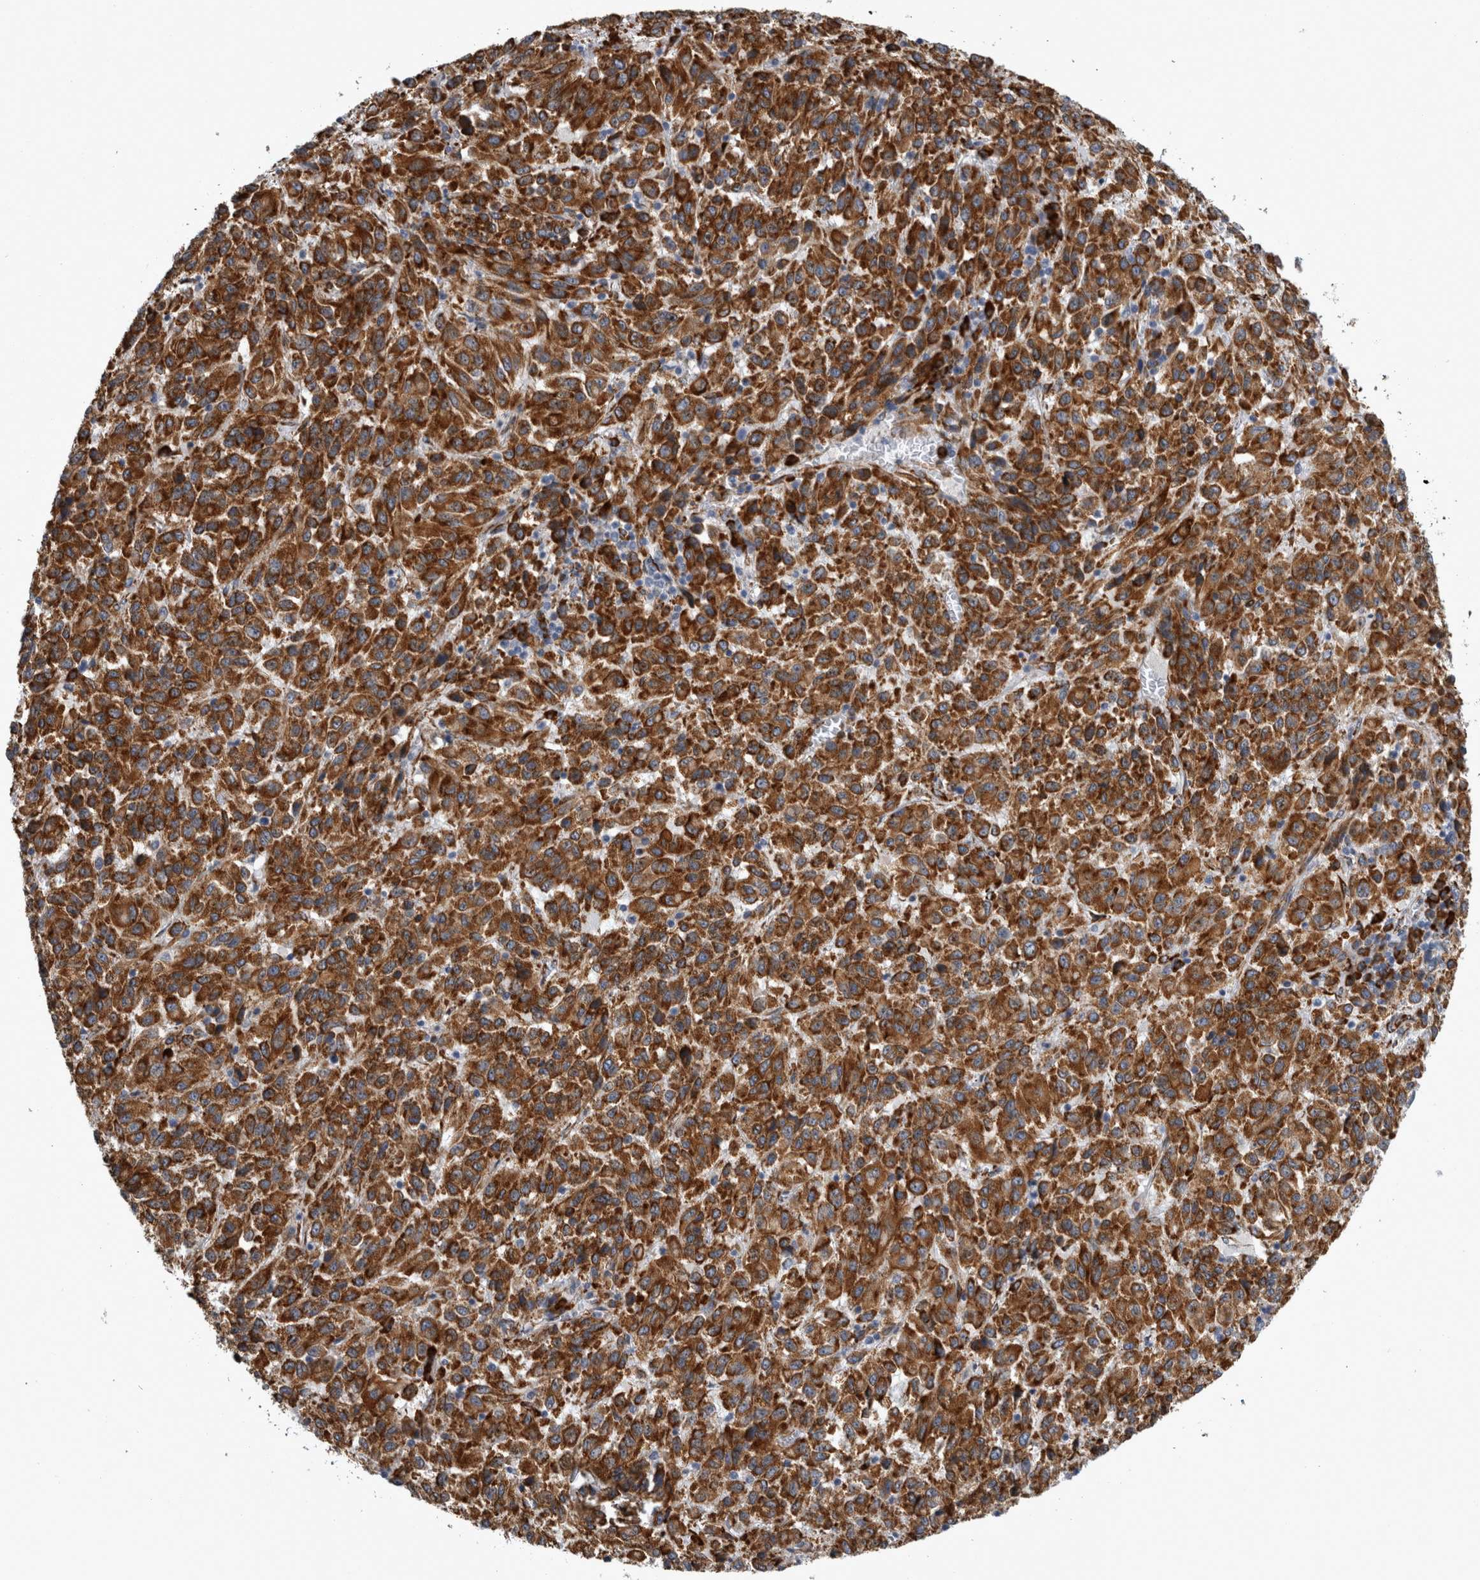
{"staining": {"intensity": "strong", "quantity": ">75%", "location": "cytoplasmic/membranous"}, "tissue": "melanoma", "cell_type": "Tumor cells", "image_type": "cancer", "snomed": [{"axis": "morphology", "description": "Malignant melanoma, Metastatic site"}, {"axis": "topography", "description": "Lung"}], "caption": "A histopathology image showing strong cytoplasmic/membranous expression in approximately >75% of tumor cells in malignant melanoma (metastatic site), as visualized by brown immunohistochemical staining.", "gene": "FHIP2B", "patient": {"sex": "male", "age": 64}}